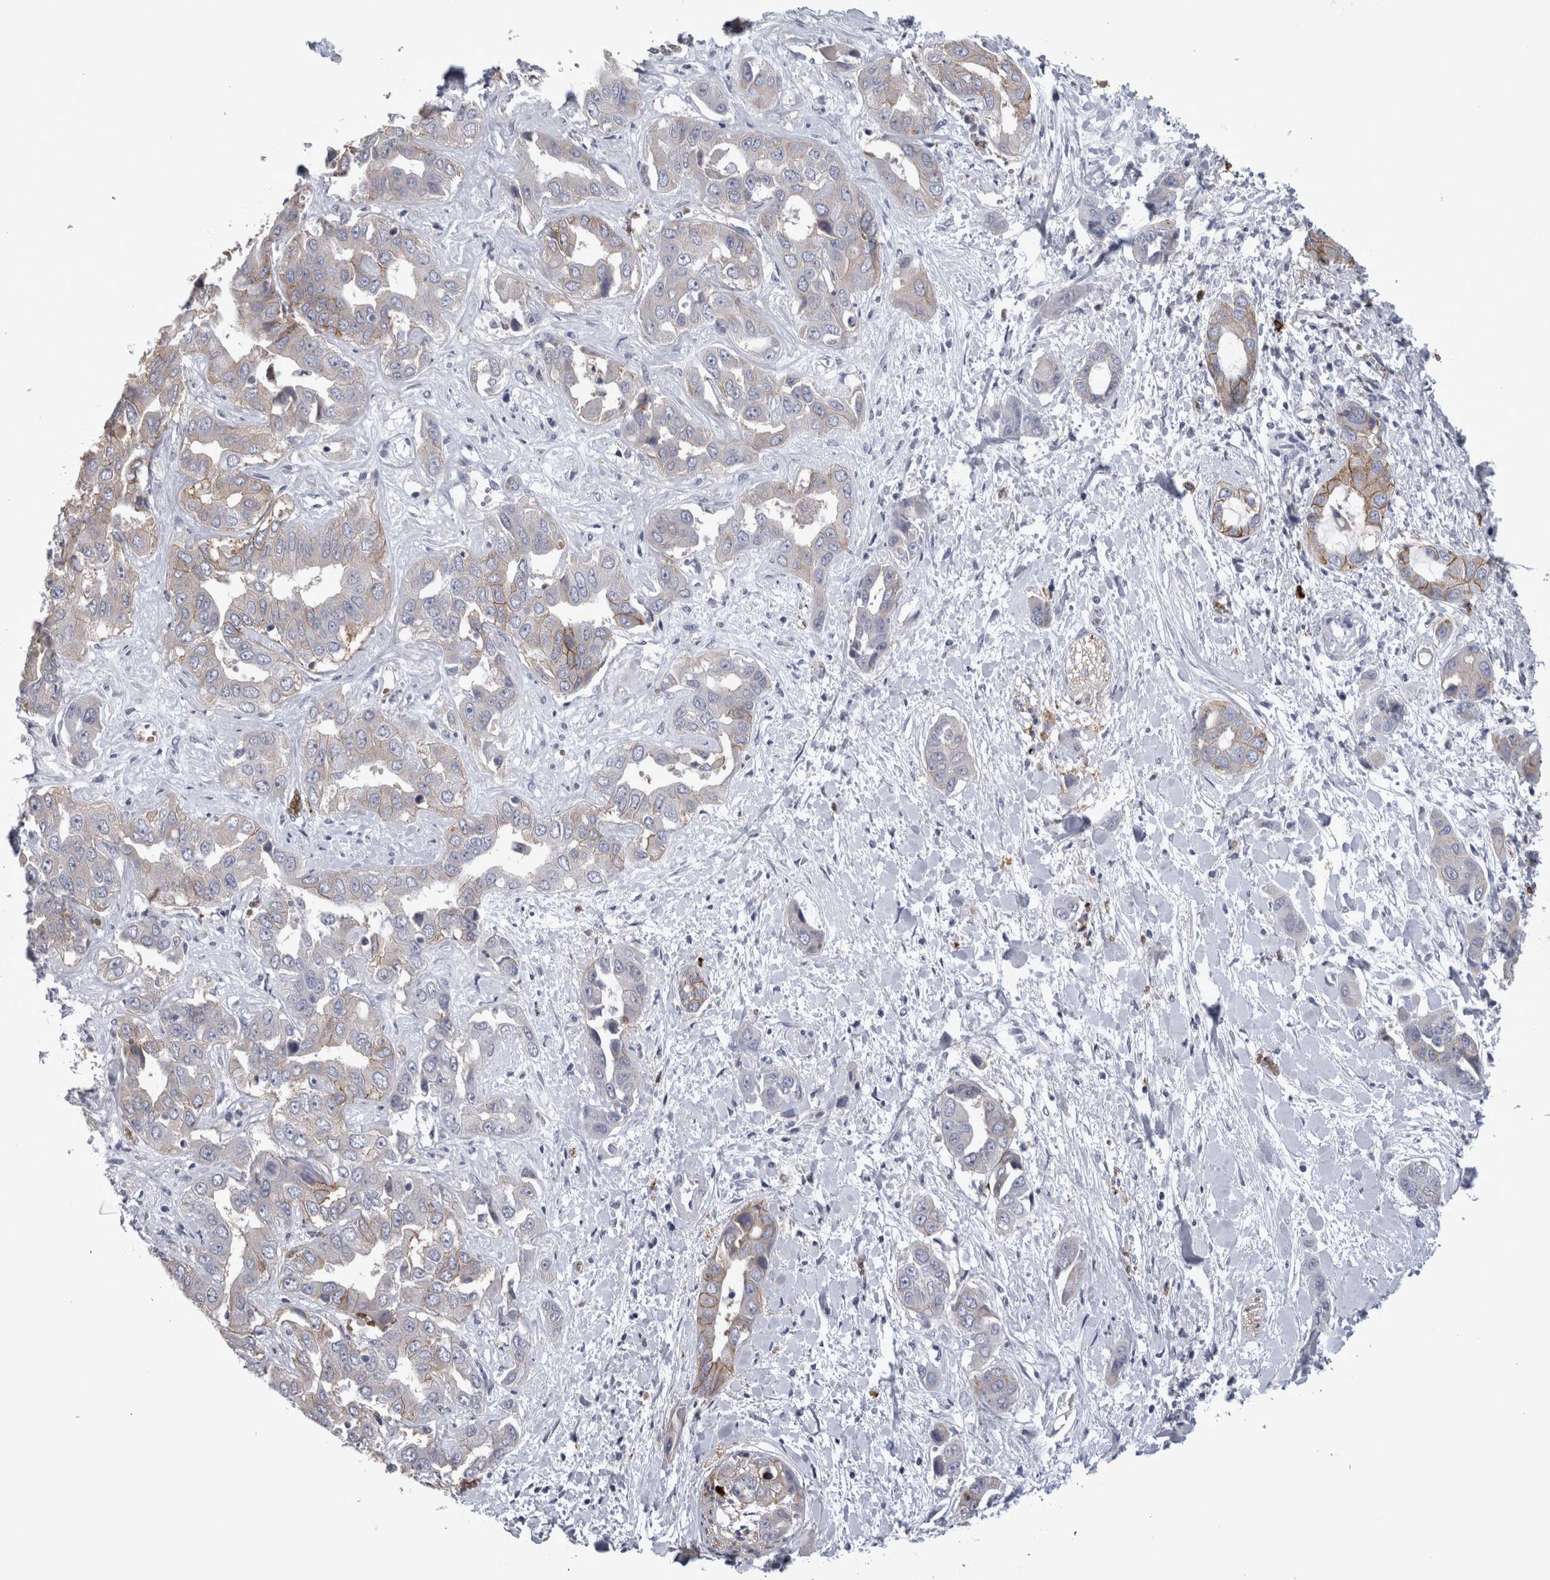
{"staining": {"intensity": "moderate", "quantity": "<25%", "location": "cytoplasmic/membranous"}, "tissue": "liver cancer", "cell_type": "Tumor cells", "image_type": "cancer", "snomed": [{"axis": "morphology", "description": "Cholangiocarcinoma"}, {"axis": "topography", "description": "Liver"}], "caption": "Protein expression analysis of human liver cholangiocarcinoma reveals moderate cytoplasmic/membranous expression in about <25% of tumor cells. (DAB IHC with brightfield microscopy, high magnification).", "gene": "PEBP4", "patient": {"sex": "female", "age": 52}}